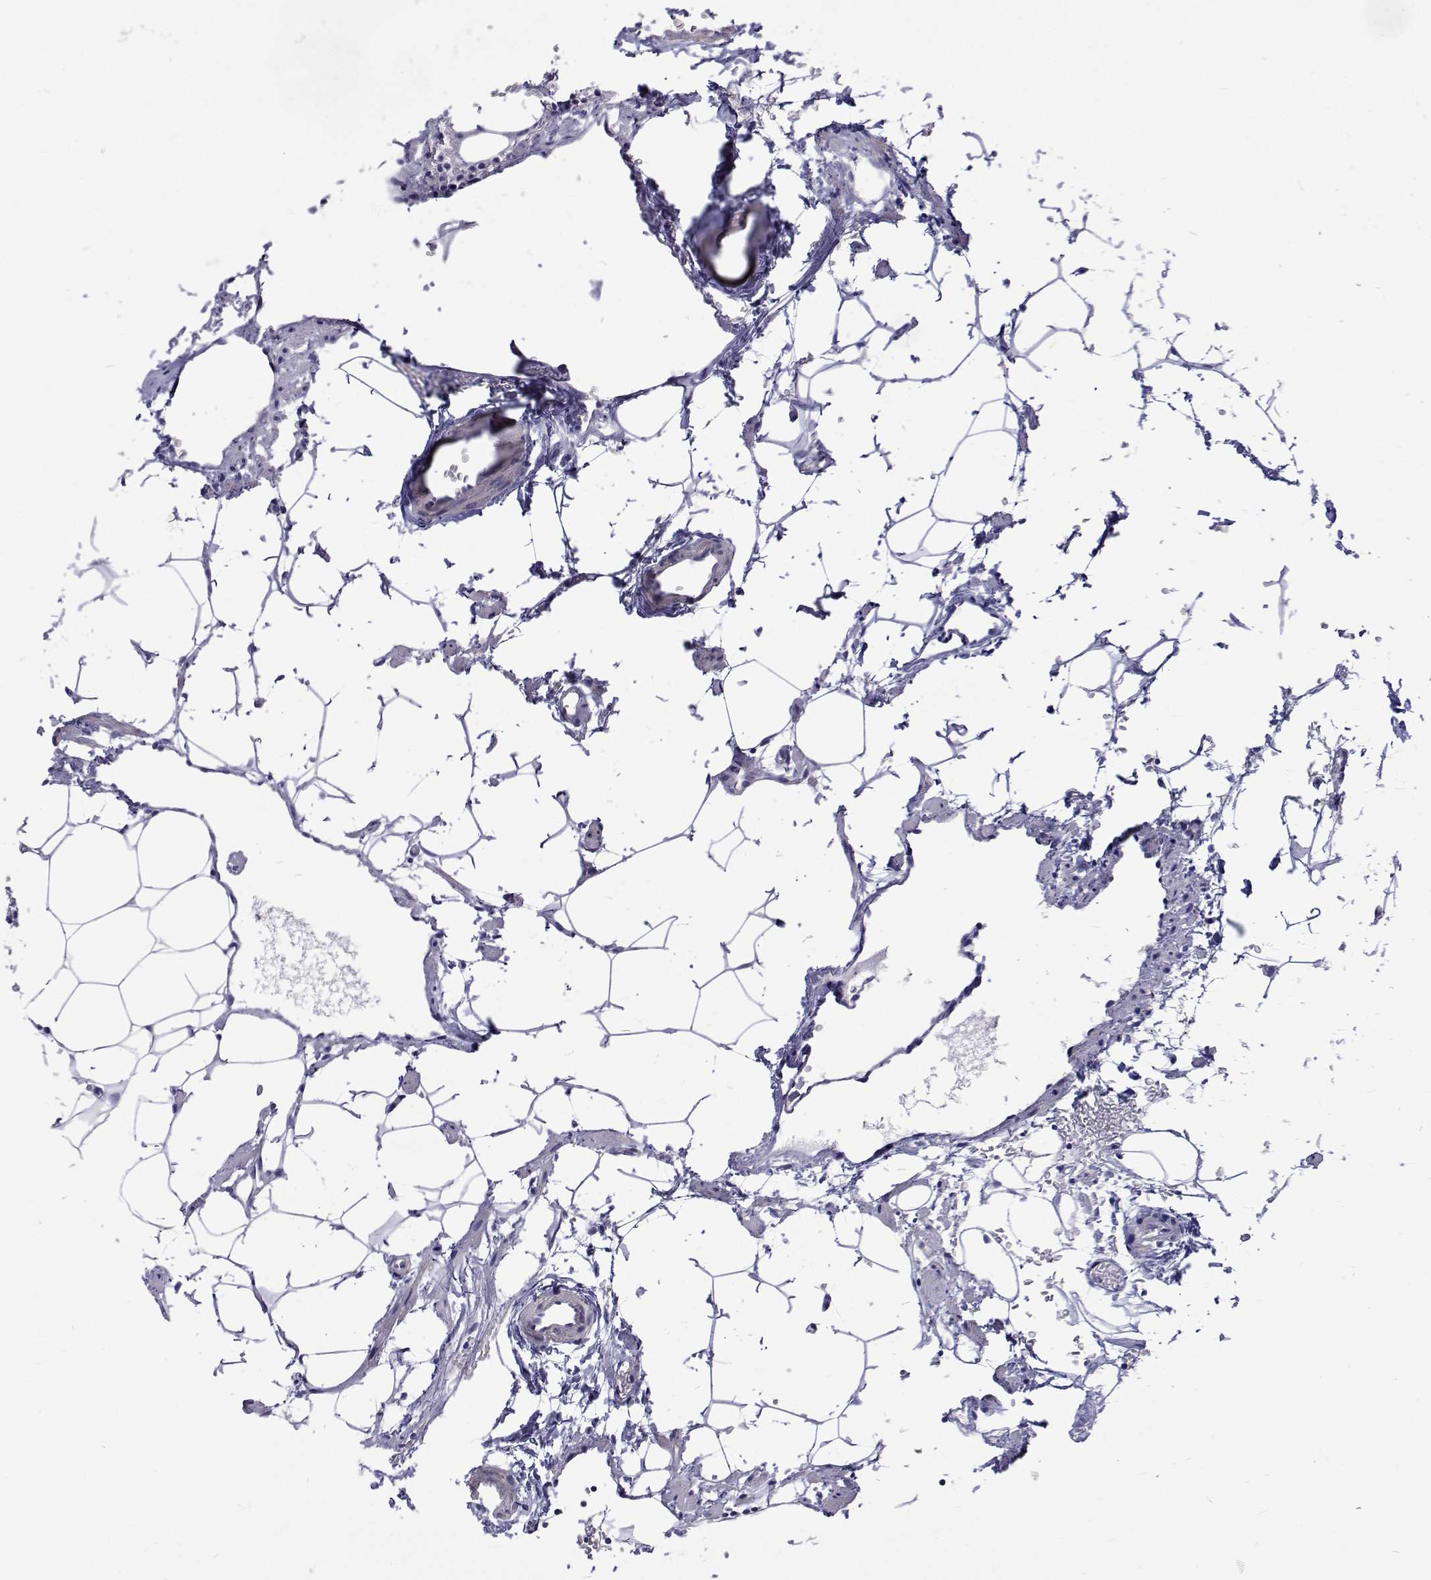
{"staining": {"intensity": "negative", "quantity": "none", "location": "none"}, "tissue": "lymph node", "cell_type": "Germinal center cells", "image_type": "normal", "snomed": [{"axis": "morphology", "description": "Normal tissue, NOS"}, {"axis": "topography", "description": "Lymph node"}], "caption": "Immunohistochemistry histopathology image of normal human lymph node stained for a protein (brown), which reveals no expression in germinal center cells.", "gene": "PADI1", "patient": {"sex": "female", "age": 41}}